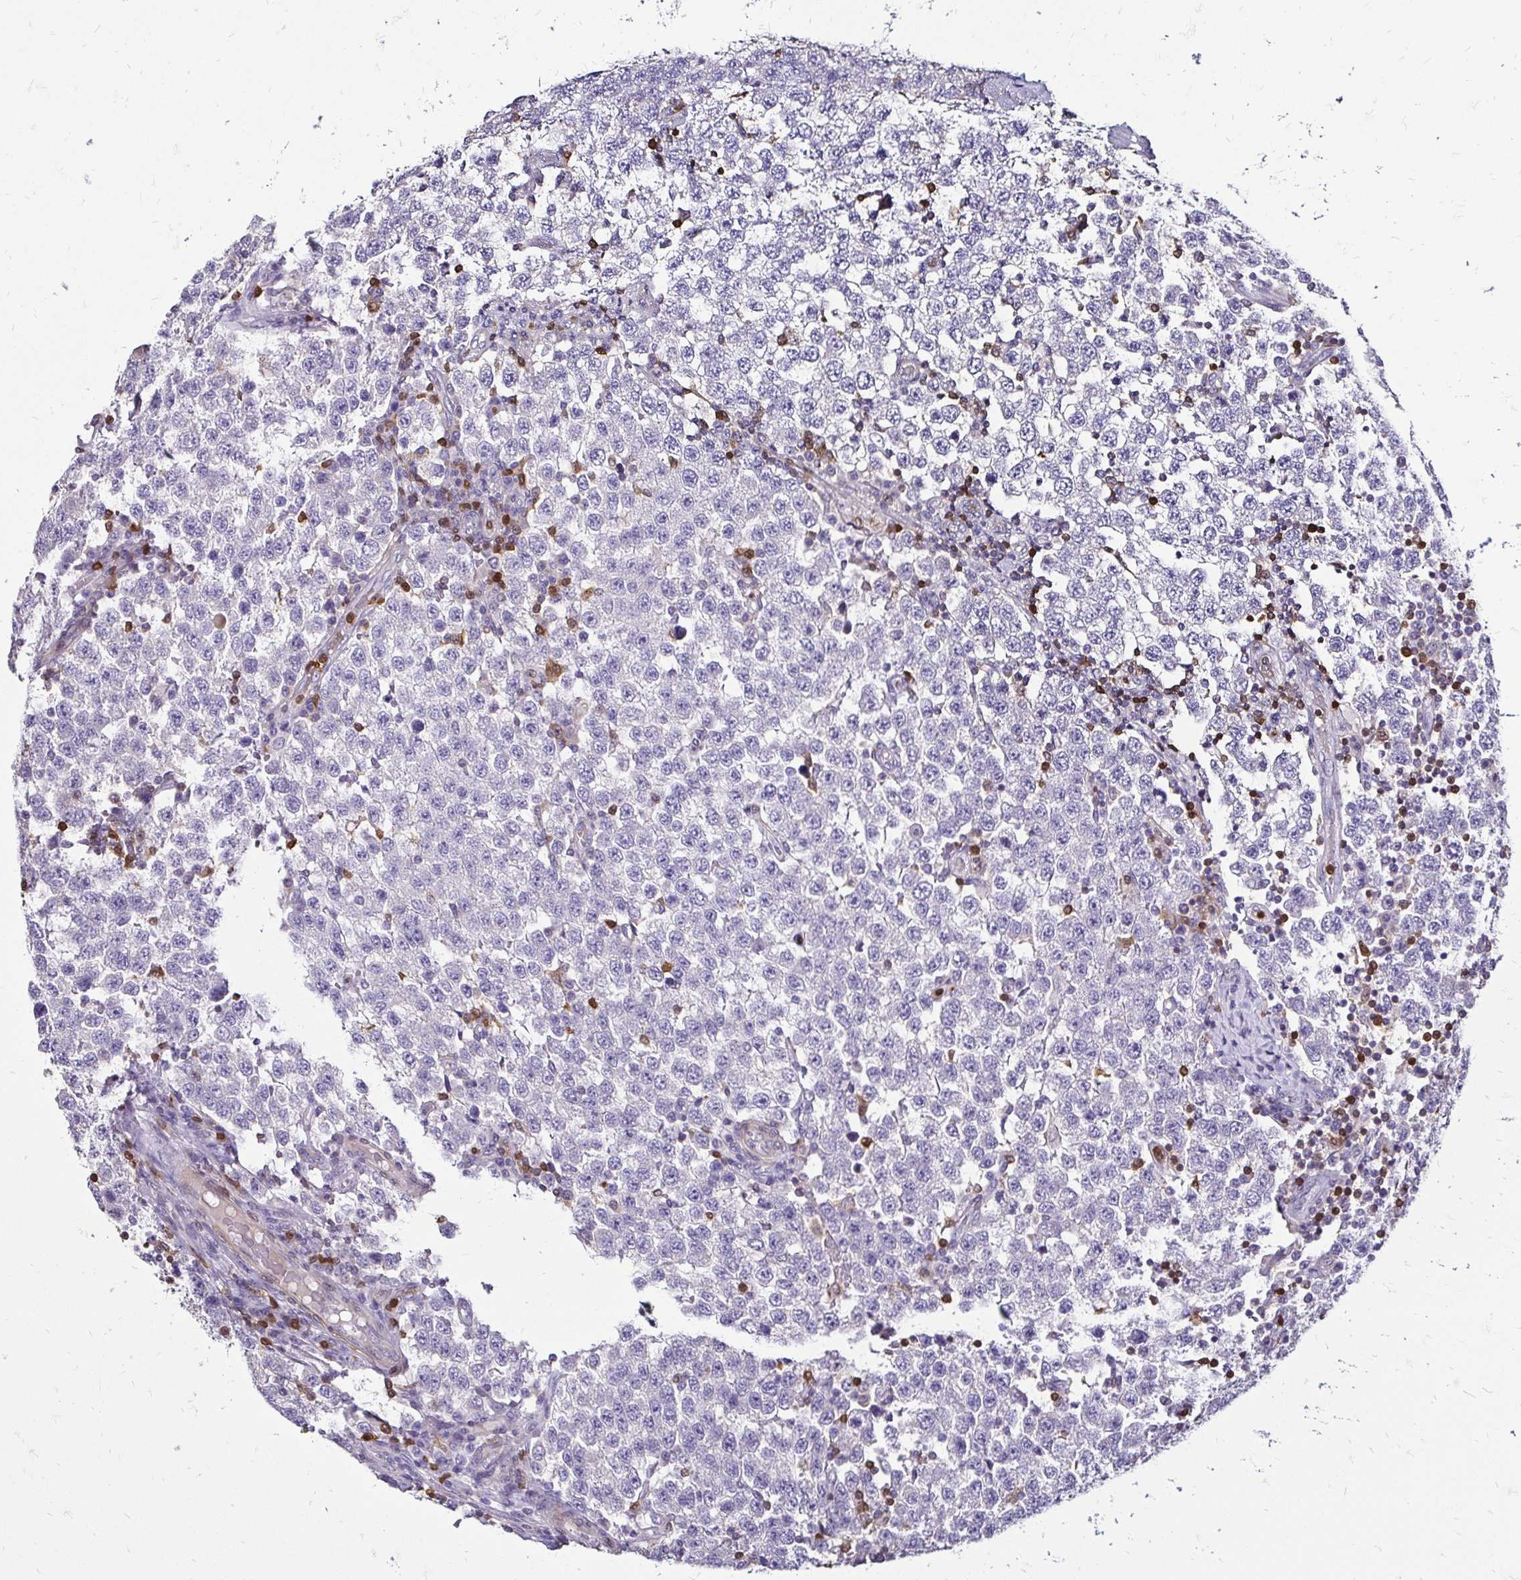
{"staining": {"intensity": "negative", "quantity": "none", "location": "none"}, "tissue": "testis cancer", "cell_type": "Tumor cells", "image_type": "cancer", "snomed": [{"axis": "morphology", "description": "Seminoma, NOS"}, {"axis": "topography", "description": "Testis"}], "caption": "The histopathology image reveals no significant expression in tumor cells of testis cancer.", "gene": "ZFP1", "patient": {"sex": "male", "age": 34}}